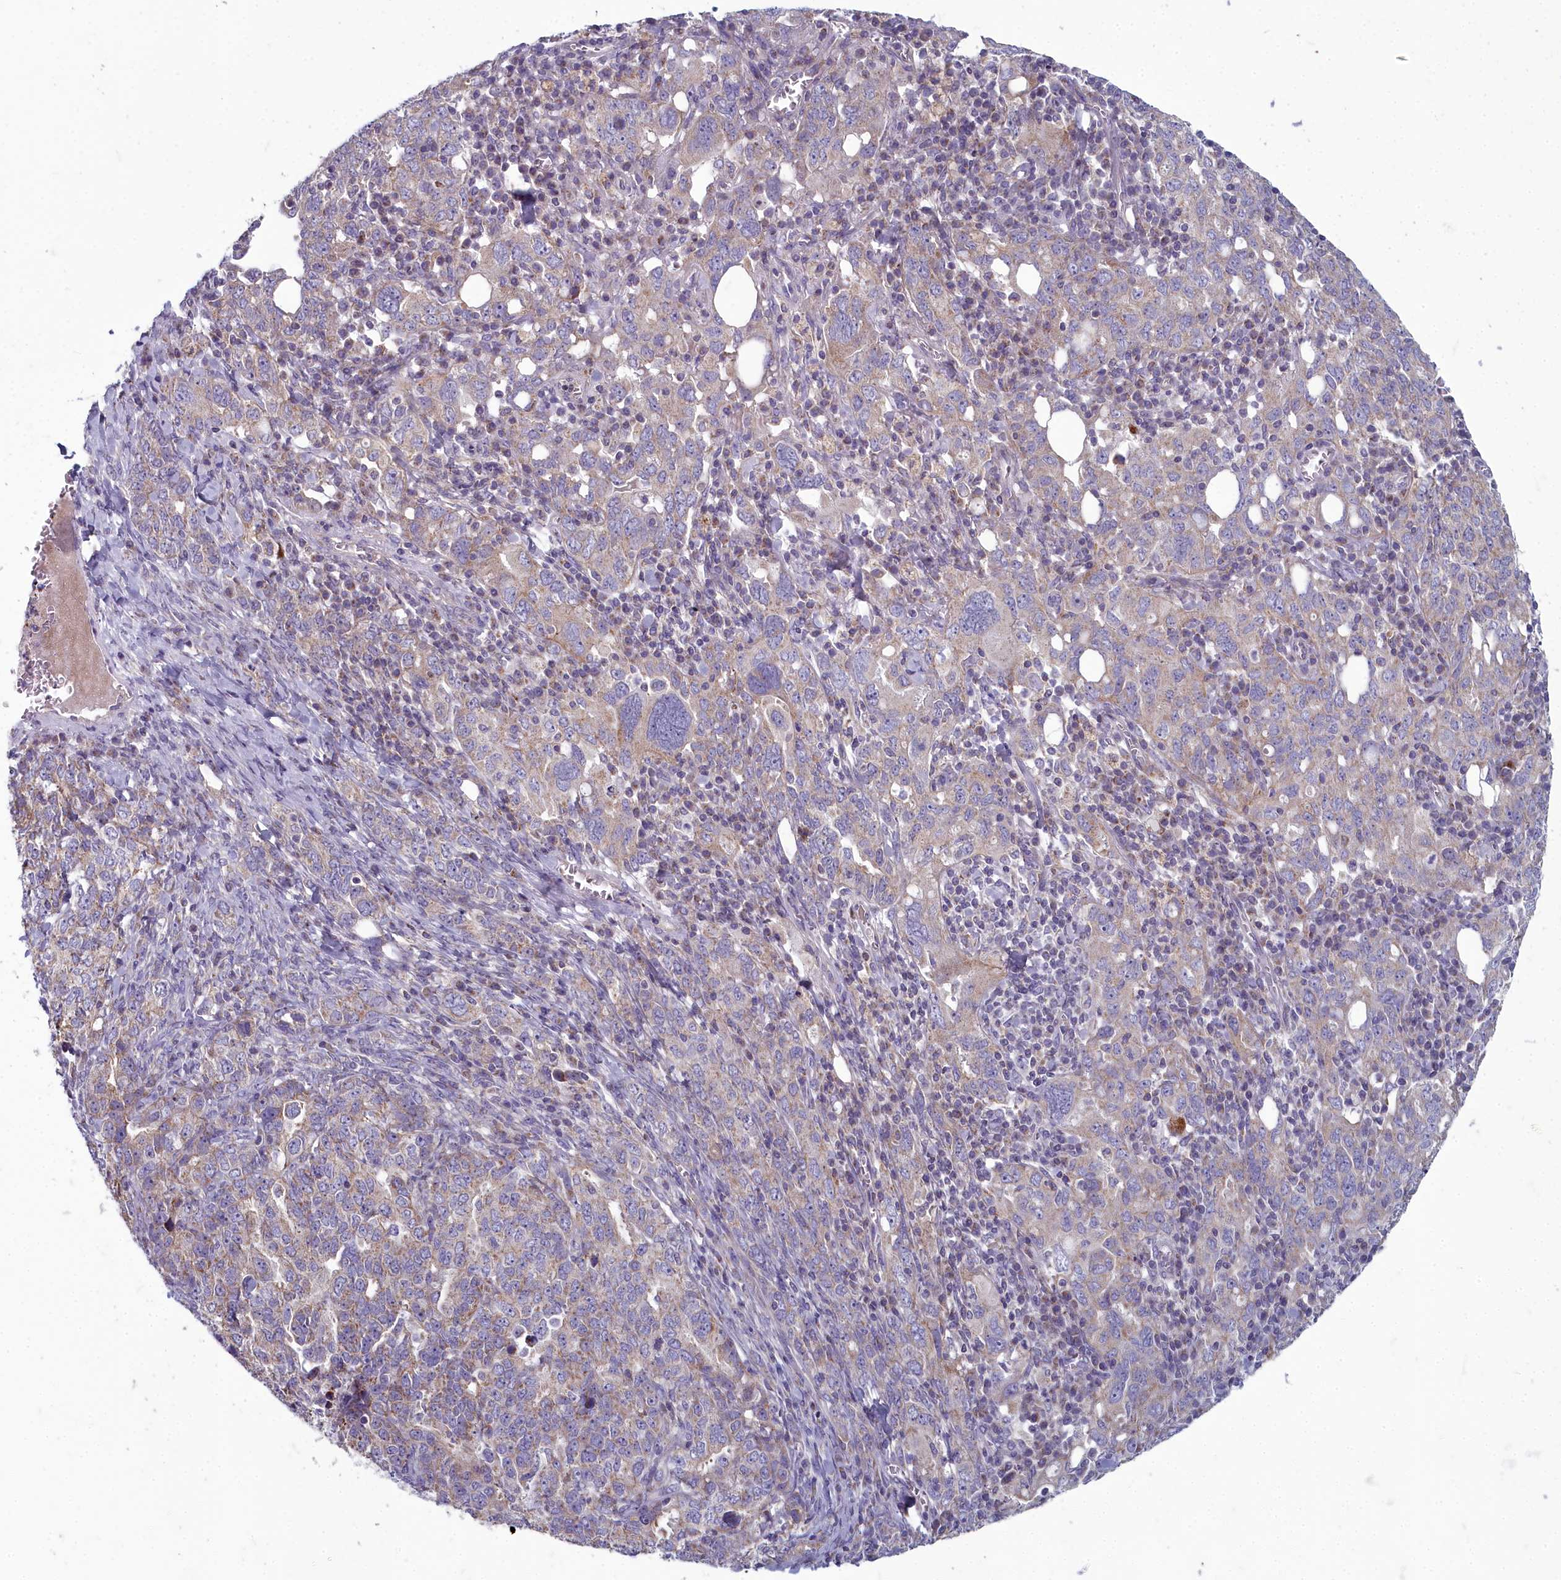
{"staining": {"intensity": "weak", "quantity": "25%-75%", "location": "cytoplasmic/membranous"}, "tissue": "ovarian cancer", "cell_type": "Tumor cells", "image_type": "cancer", "snomed": [{"axis": "morphology", "description": "Carcinoma, endometroid"}, {"axis": "topography", "description": "Ovary"}], "caption": "Brown immunohistochemical staining in endometroid carcinoma (ovarian) demonstrates weak cytoplasmic/membranous expression in approximately 25%-75% of tumor cells. (DAB IHC, brown staining for protein, blue staining for nuclei).", "gene": "INSYN2A", "patient": {"sex": "female", "age": 62}}